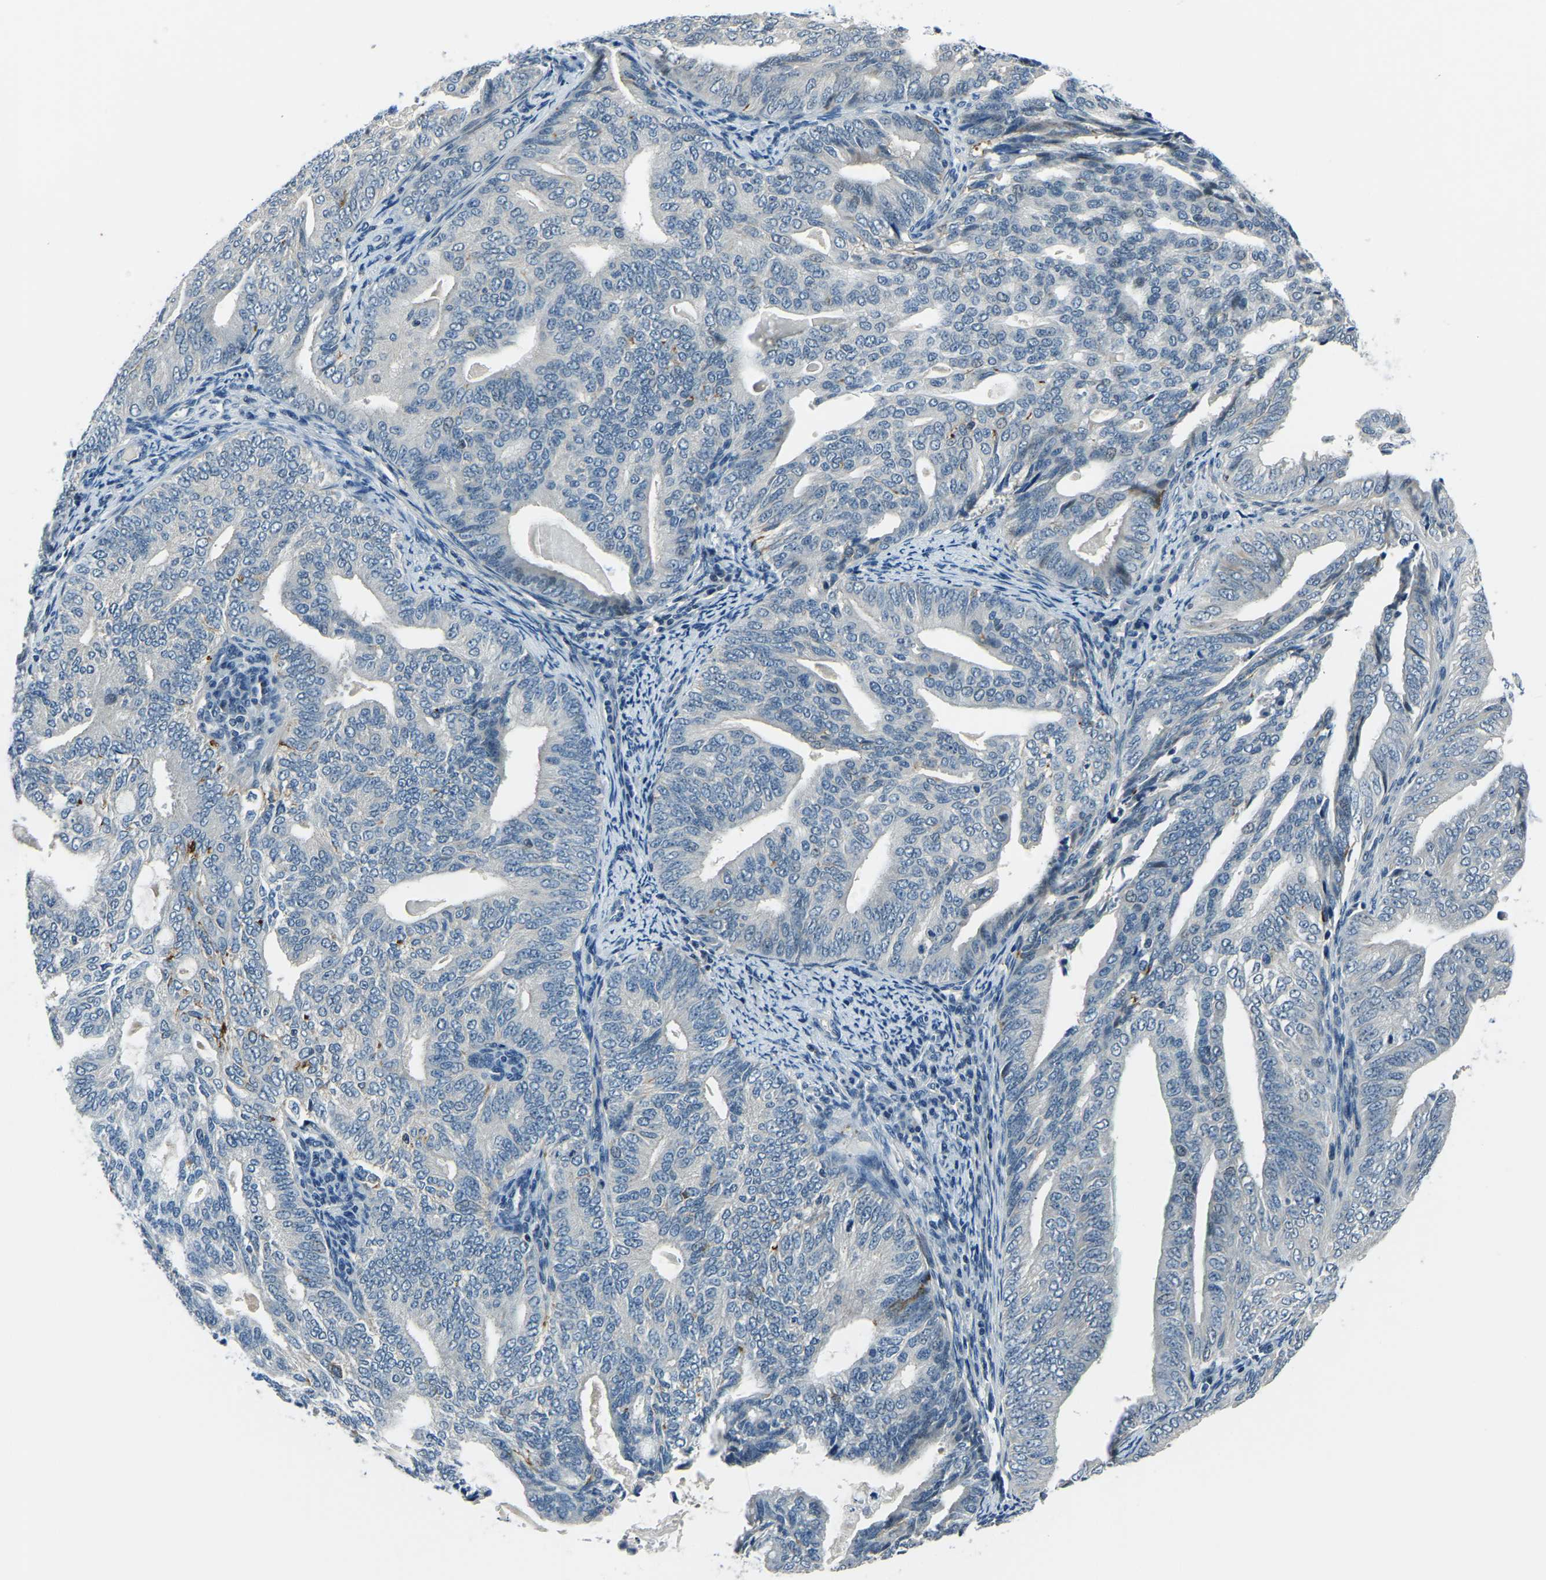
{"staining": {"intensity": "negative", "quantity": "none", "location": "none"}, "tissue": "endometrial cancer", "cell_type": "Tumor cells", "image_type": "cancer", "snomed": [{"axis": "morphology", "description": "Adenocarcinoma, NOS"}, {"axis": "topography", "description": "Endometrium"}], "caption": "Immunohistochemistry (IHC) micrograph of neoplastic tissue: human adenocarcinoma (endometrial) stained with DAB (3,3'-diaminobenzidine) reveals no significant protein positivity in tumor cells.", "gene": "RRP1", "patient": {"sex": "female", "age": 58}}